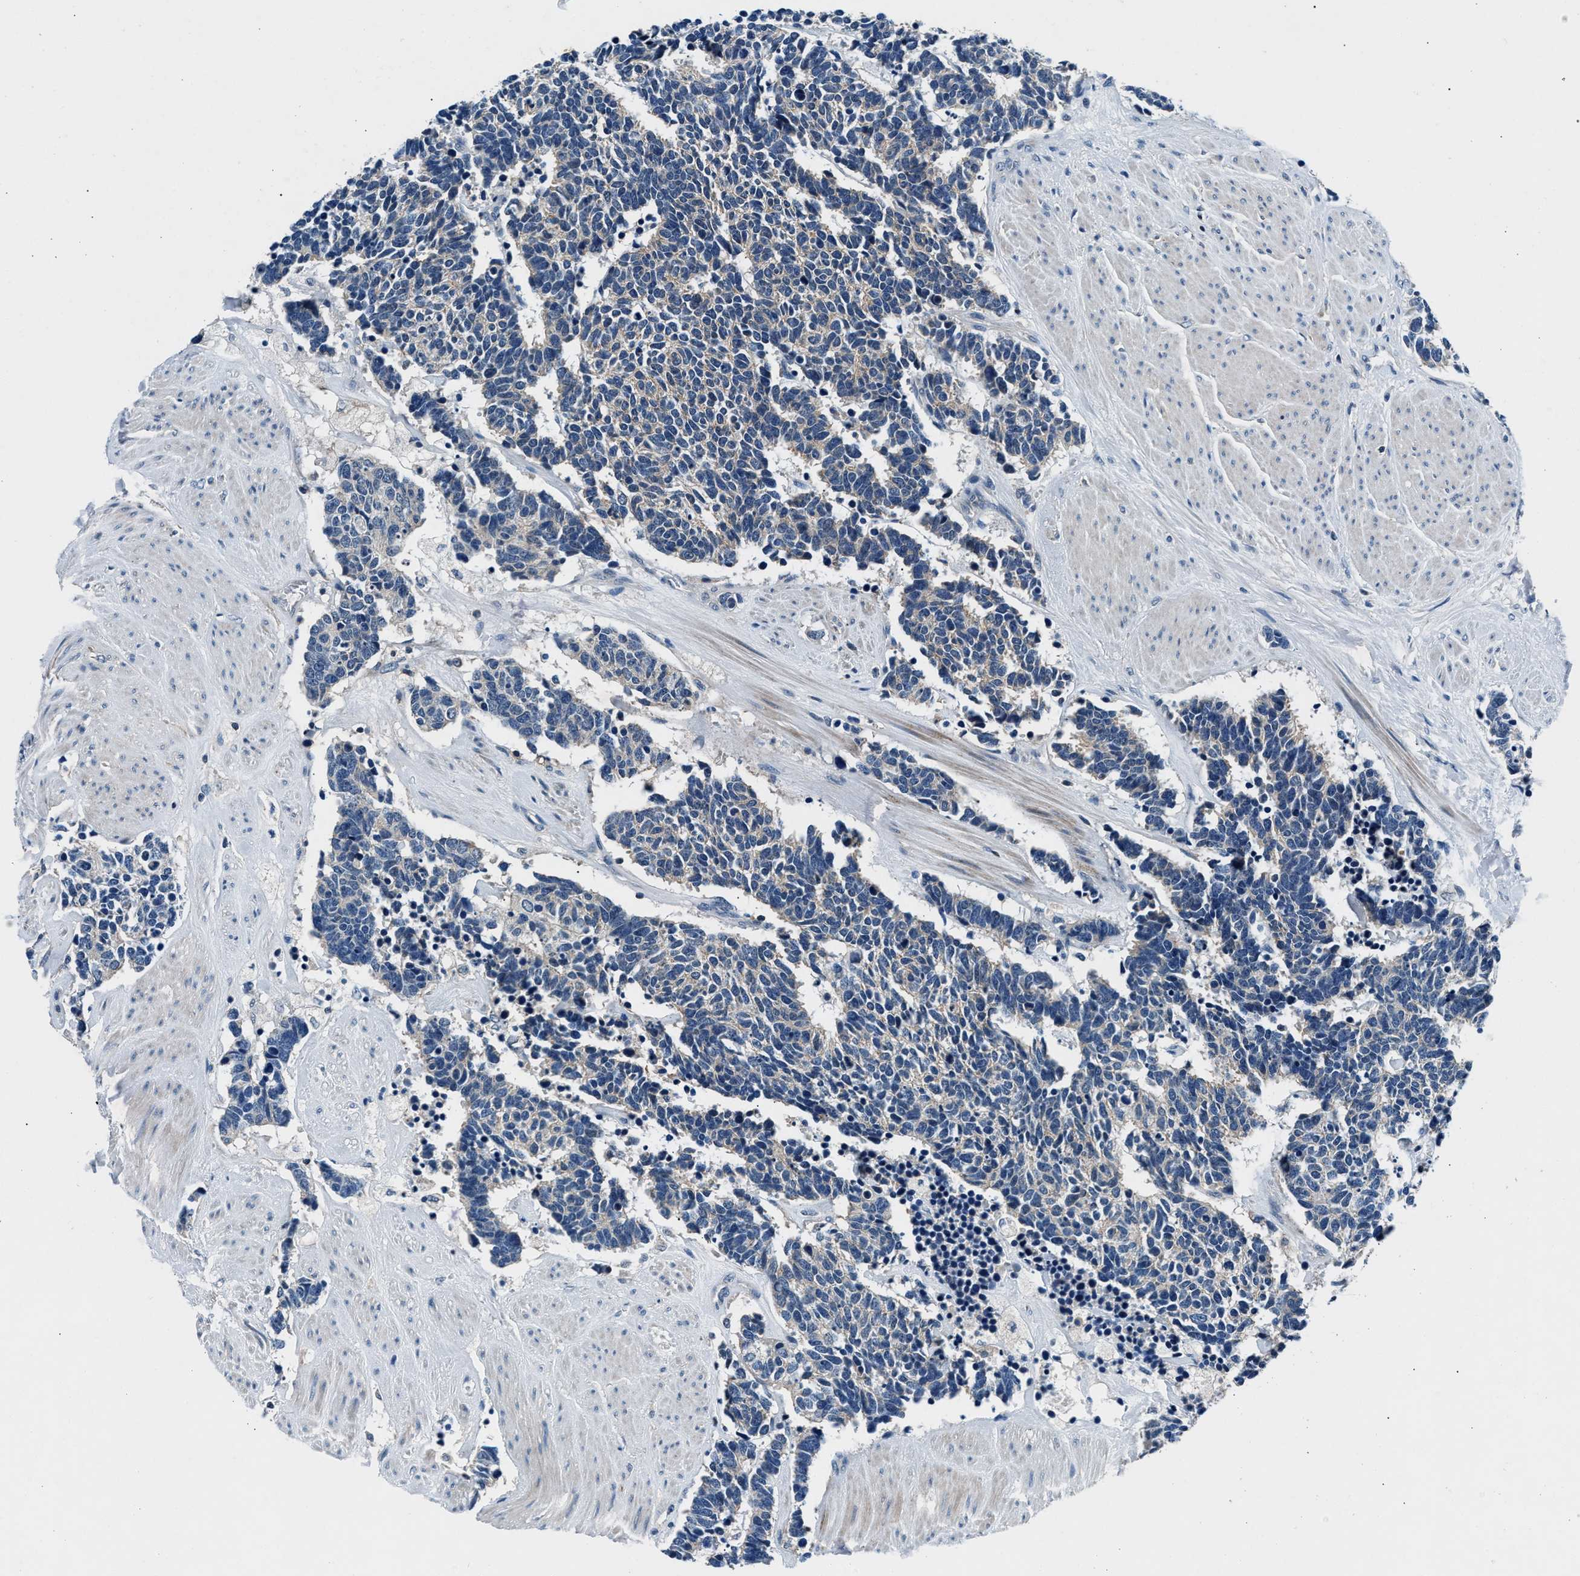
{"staining": {"intensity": "weak", "quantity": "<25%", "location": "cytoplasmic/membranous"}, "tissue": "carcinoid", "cell_type": "Tumor cells", "image_type": "cancer", "snomed": [{"axis": "morphology", "description": "Carcinoma, NOS"}, {"axis": "morphology", "description": "Carcinoid, malignant, NOS"}, {"axis": "topography", "description": "Urinary bladder"}], "caption": "The immunohistochemistry (IHC) photomicrograph has no significant positivity in tumor cells of carcinoid tissue. (IHC, brightfield microscopy, high magnification).", "gene": "DENND6B", "patient": {"sex": "male", "age": 57}}